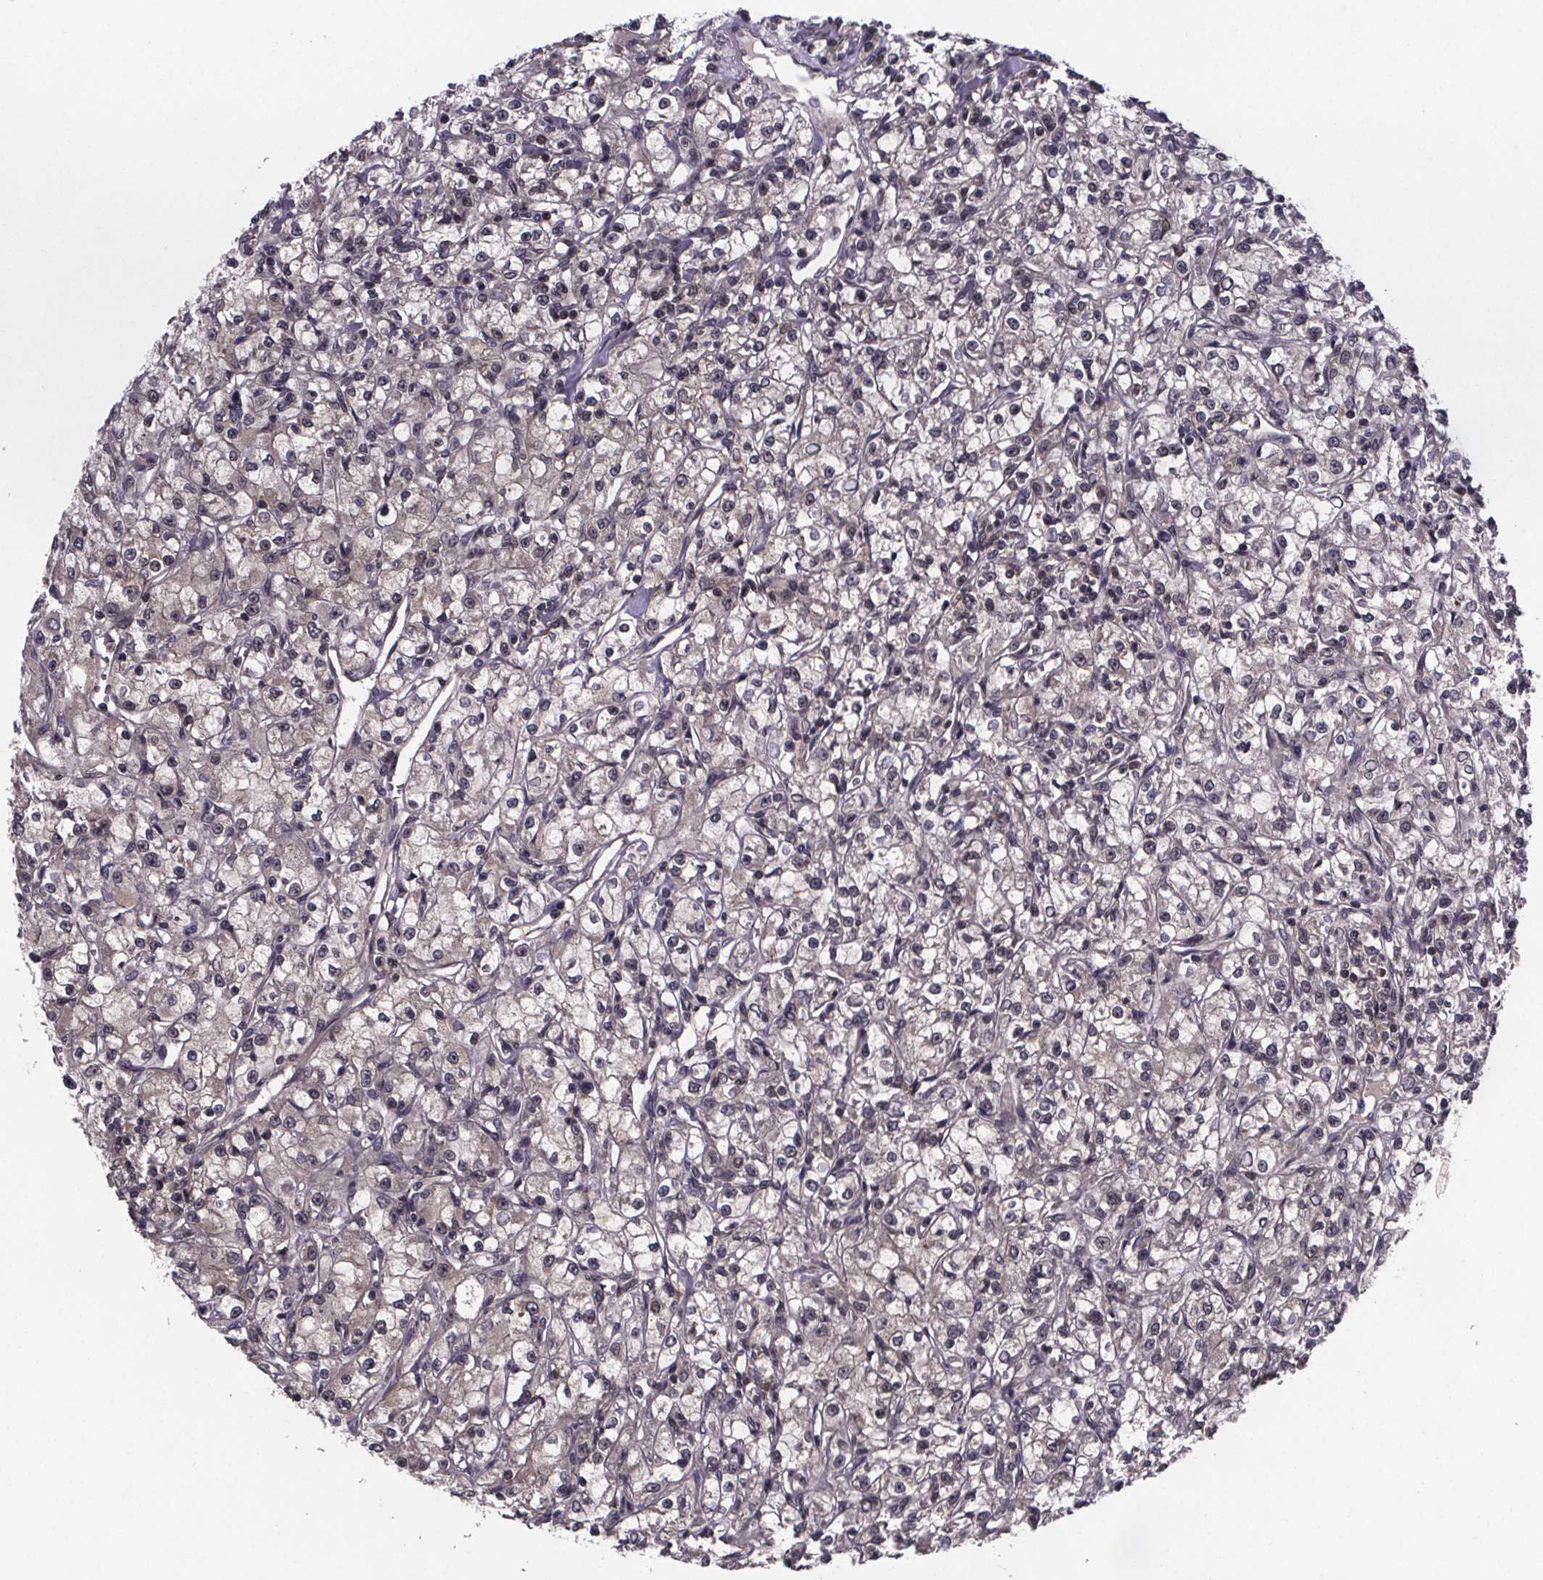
{"staining": {"intensity": "negative", "quantity": "none", "location": "none"}, "tissue": "renal cancer", "cell_type": "Tumor cells", "image_type": "cancer", "snomed": [{"axis": "morphology", "description": "Adenocarcinoma, NOS"}, {"axis": "topography", "description": "Kidney"}], "caption": "Micrograph shows no protein staining in tumor cells of renal cancer tissue.", "gene": "FN3KRP", "patient": {"sex": "female", "age": 59}}